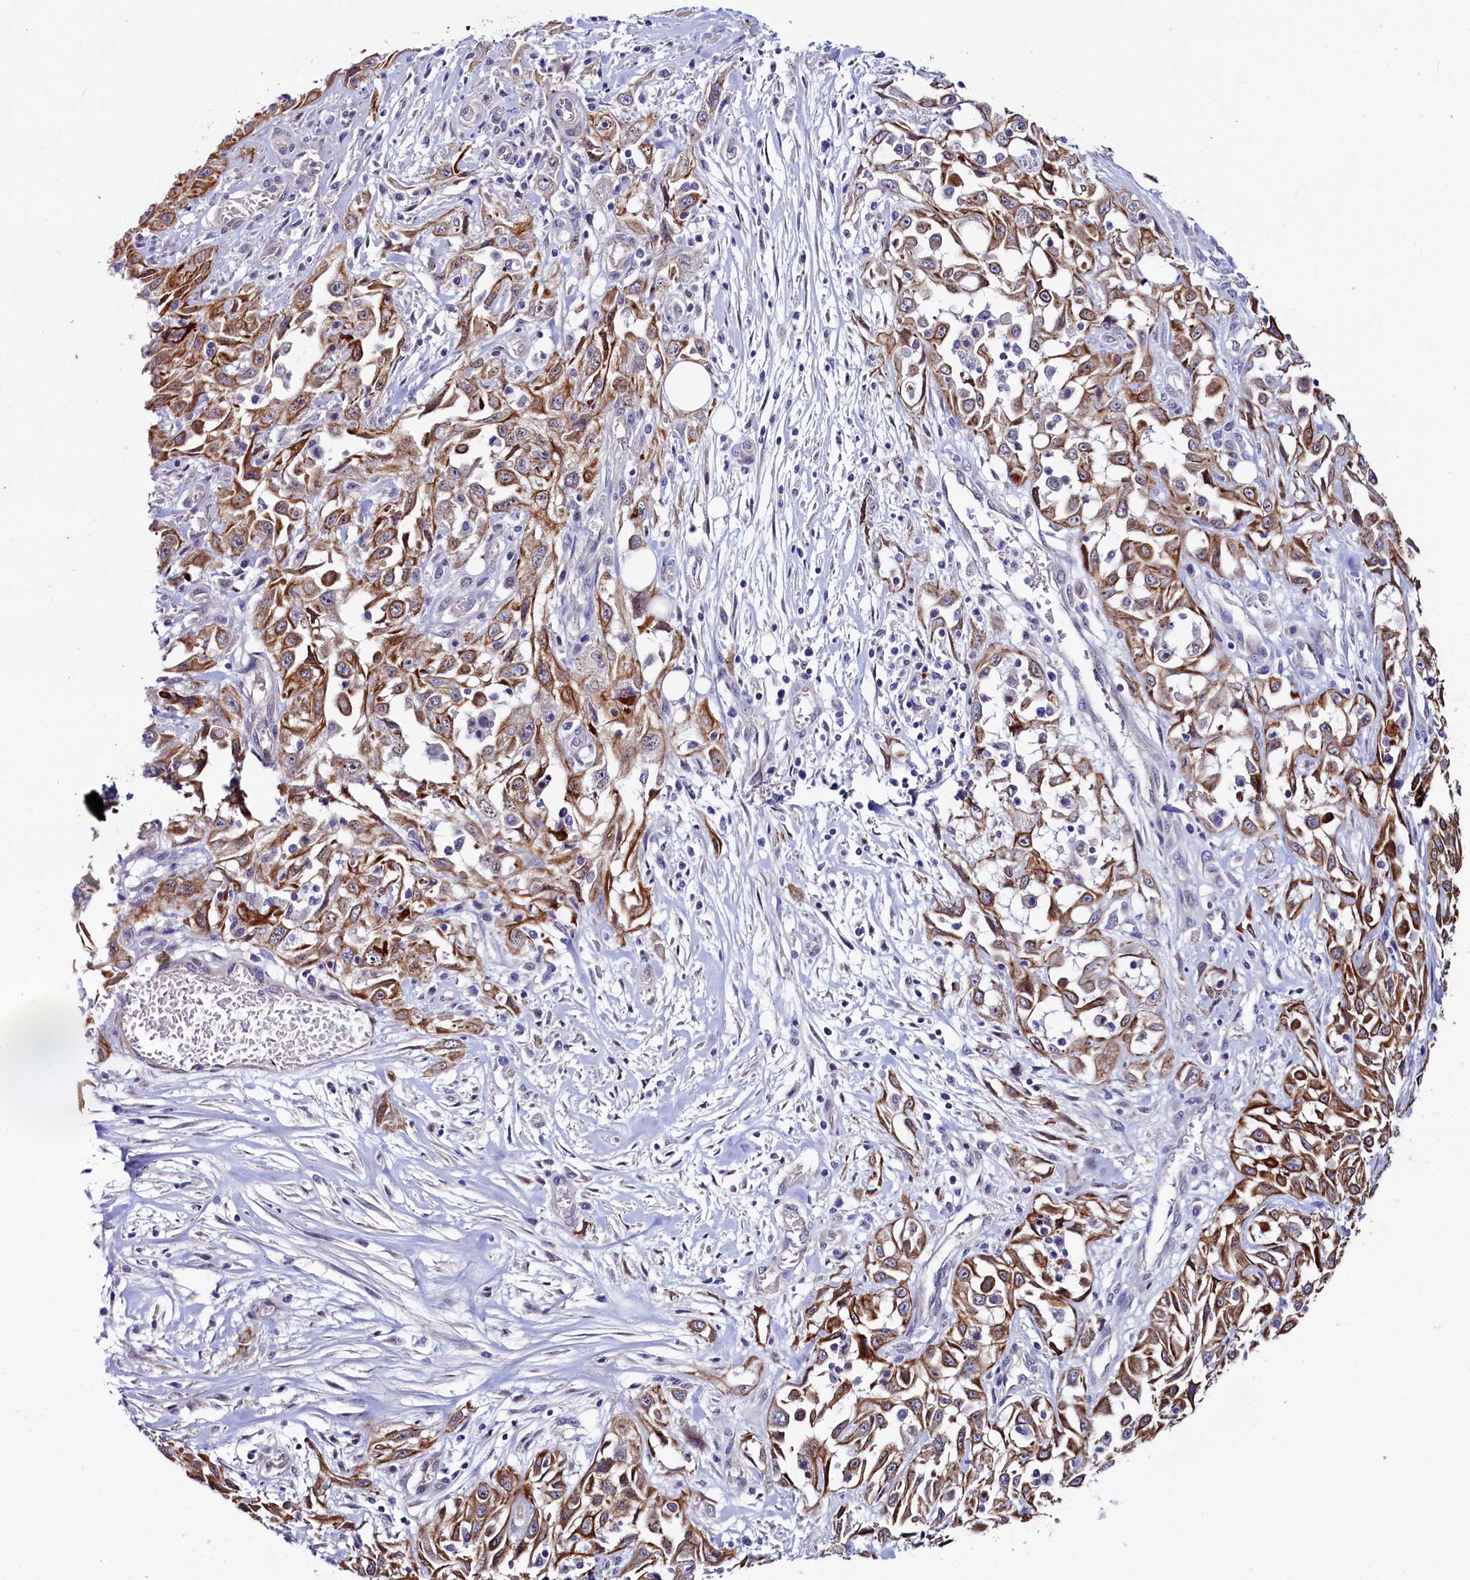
{"staining": {"intensity": "moderate", "quantity": ">75%", "location": "cytoplasmic/membranous"}, "tissue": "skin cancer", "cell_type": "Tumor cells", "image_type": "cancer", "snomed": [{"axis": "morphology", "description": "Squamous cell carcinoma, NOS"}, {"axis": "morphology", "description": "Squamous cell carcinoma, metastatic, NOS"}, {"axis": "topography", "description": "Skin"}, {"axis": "topography", "description": "Lymph node"}], "caption": "Skin cancer stained for a protein (brown) reveals moderate cytoplasmic/membranous positive expression in approximately >75% of tumor cells.", "gene": "ASTE1", "patient": {"sex": "male", "age": 75}}